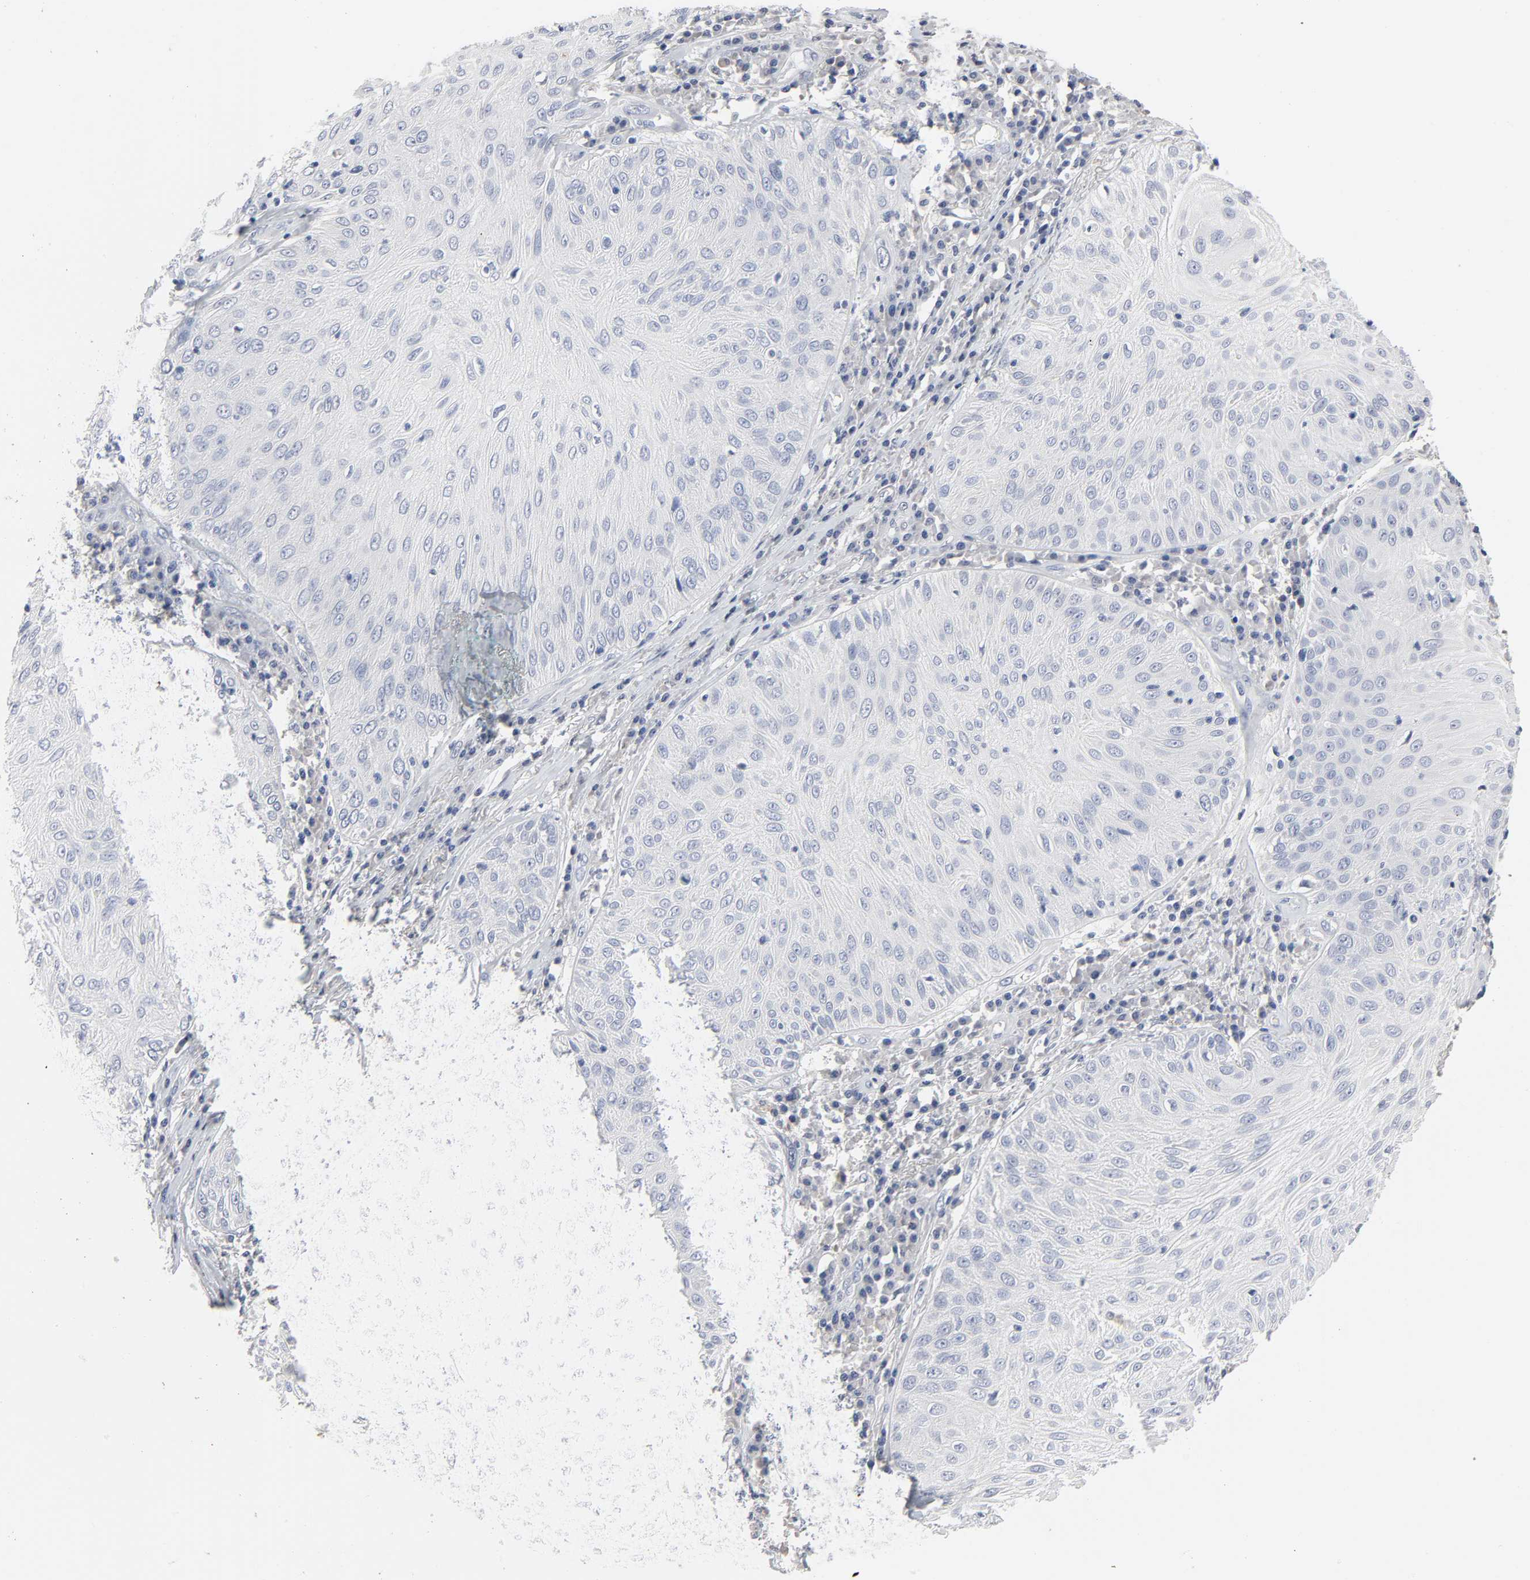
{"staining": {"intensity": "negative", "quantity": "none", "location": "none"}, "tissue": "skin cancer", "cell_type": "Tumor cells", "image_type": "cancer", "snomed": [{"axis": "morphology", "description": "Squamous cell carcinoma, NOS"}, {"axis": "topography", "description": "Skin"}], "caption": "IHC image of human skin squamous cell carcinoma stained for a protein (brown), which shows no positivity in tumor cells. The staining is performed using DAB (3,3'-diaminobenzidine) brown chromogen with nuclei counter-stained in using hematoxylin.", "gene": "SALL2", "patient": {"sex": "male", "age": 65}}